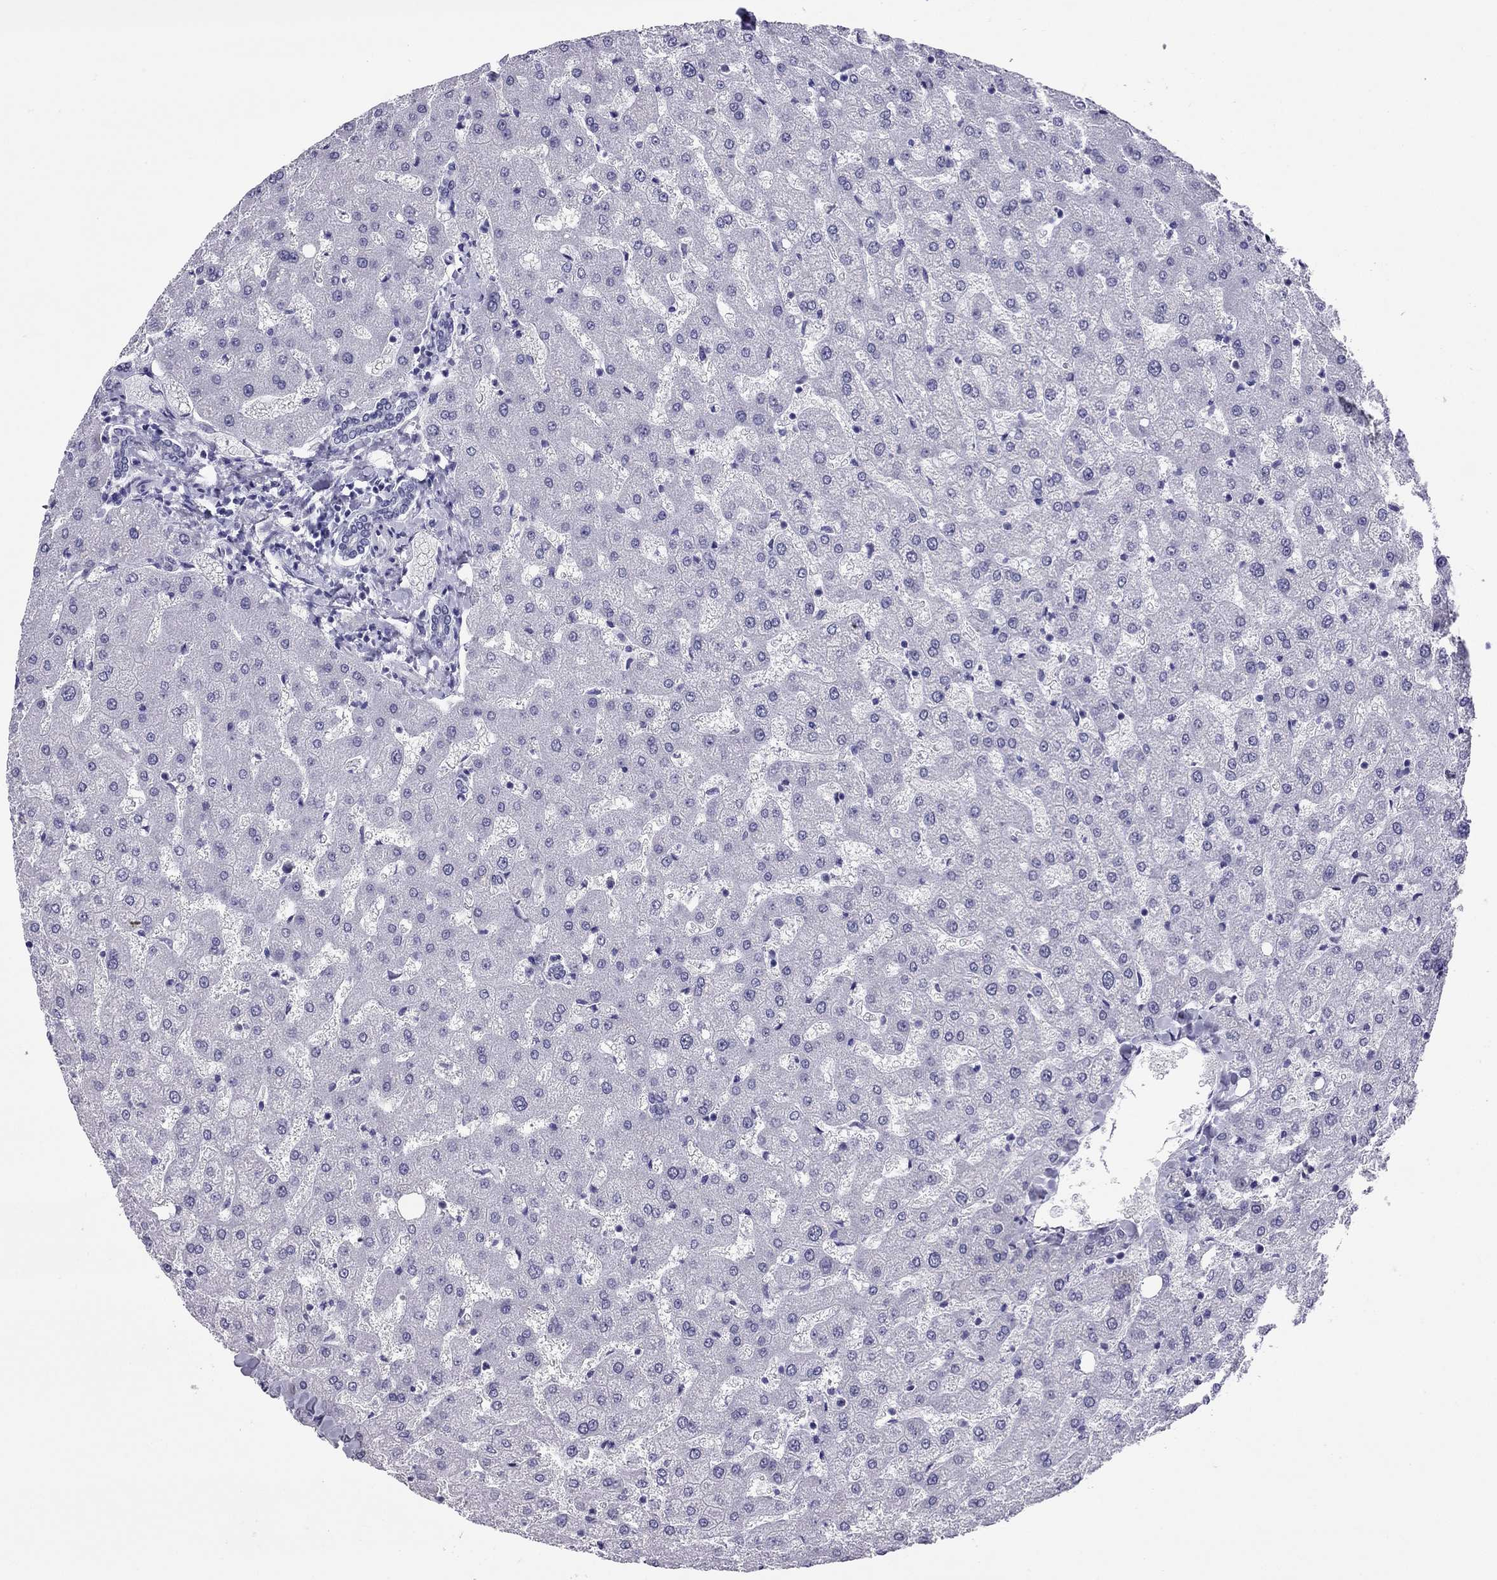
{"staining": {"intensity": "negative", "quantity": "none", "location": "none"}, "tissue": "liver", "cell_type": "Cholangiocytes", "image_type": "normal", "snomed": [{"axis": "morphology", "description": "Normal tissue, NOS"}, {"axis": "topography", "description": "Liver"}], "caption": "Human liver stained for a protein using IHC reveals no expression in cholangiocytes.", "gene": "CROCC2", "patient": {"sex": "female", "age": 50}}